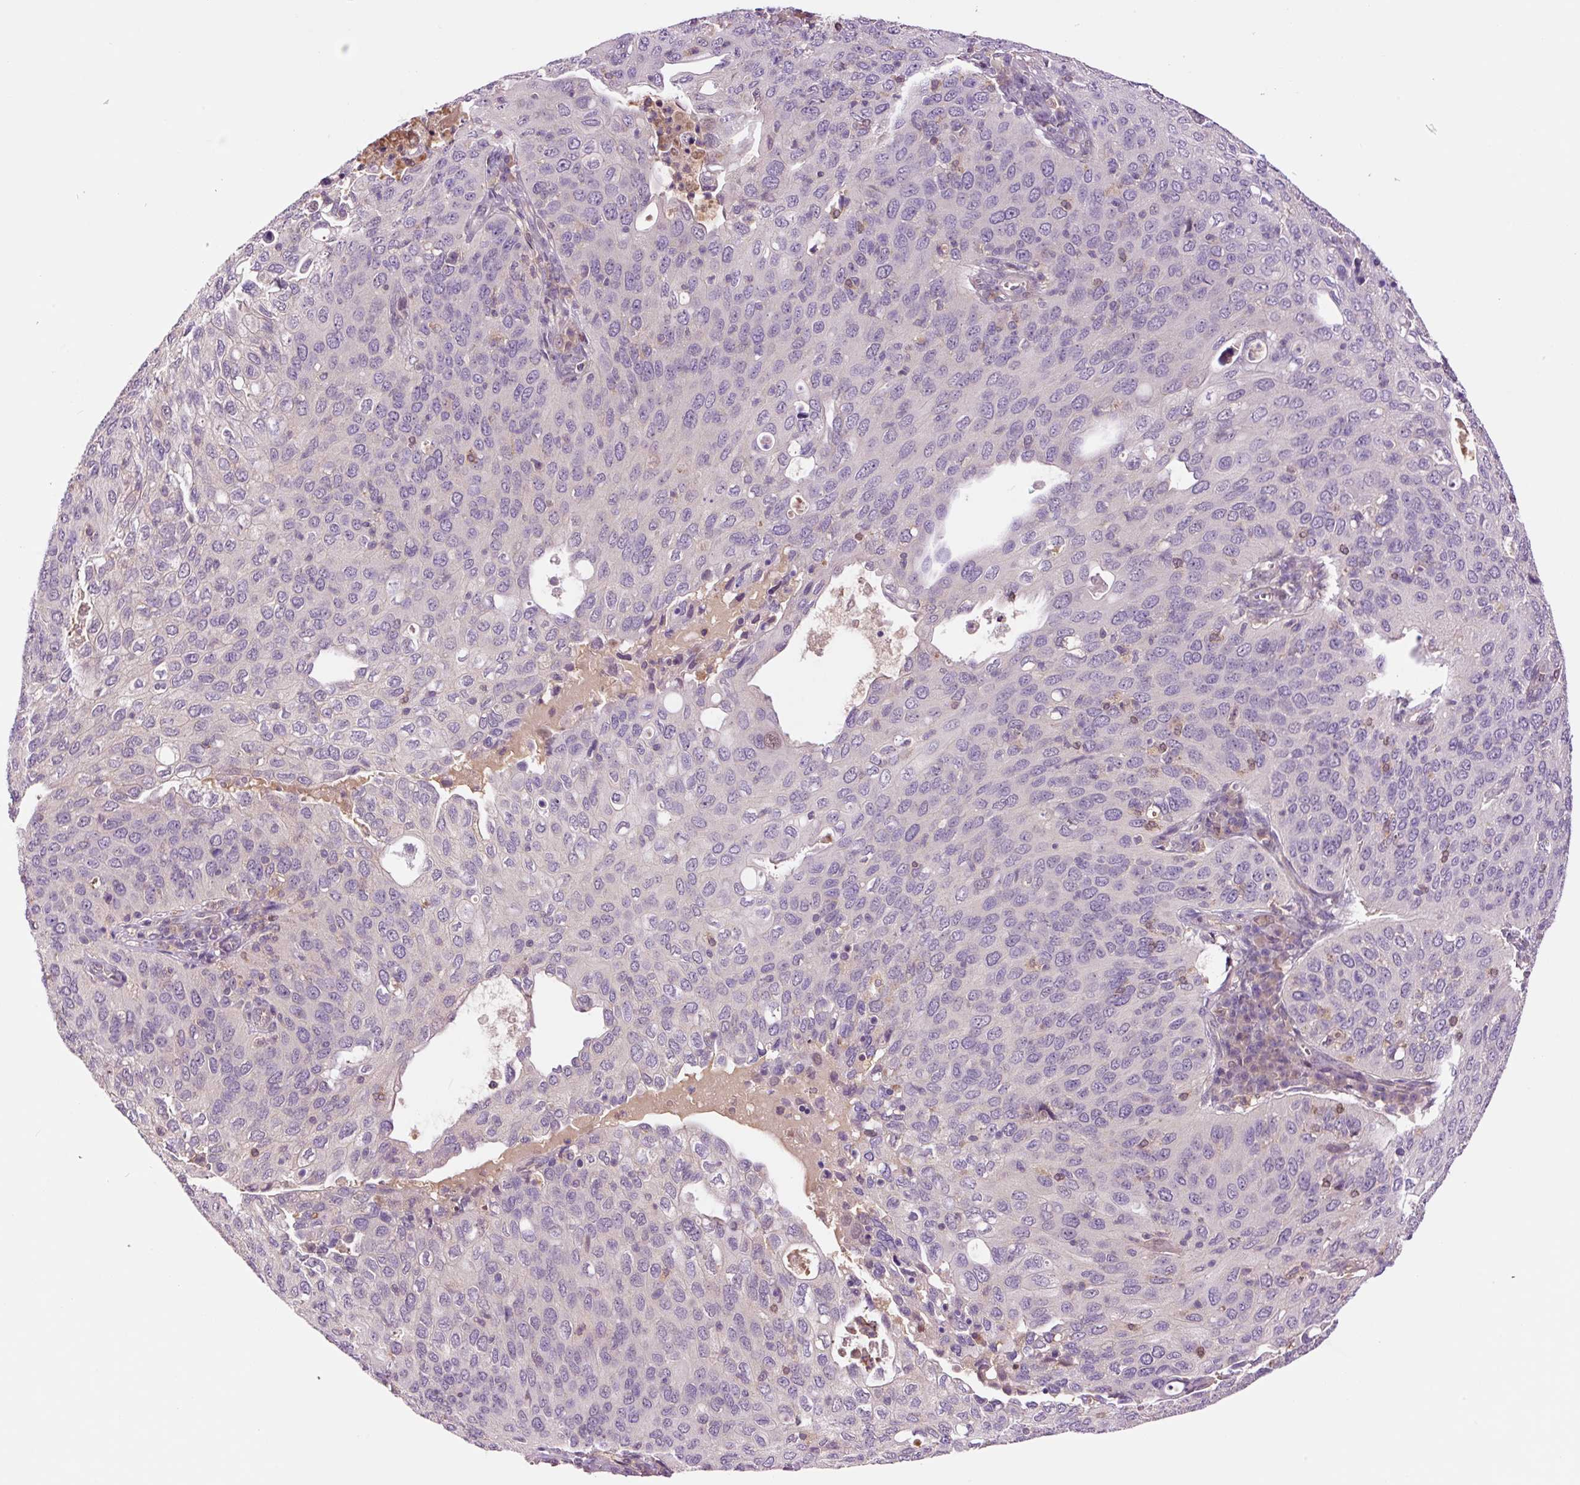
{"staining": {"intensity": "negative", "quantity": "none", "location": "none"}, "tissue": "cervical cancer", "cell_type": "Tumor cells", "image_type": "cancer", "snomed": [{"axis": "morphology", "description": "Squamous cell carcinoma, NOS"}, {"axis": "topography", "description": "Cervix"}], "caption": "This is an immunohistochemistry (IHC) micrograph of squamous cell carcinoma (cervical). There is no positivity in tumor cells.", "gene": "DPPA4", "patient": {"sex": "female", "age": 36}}